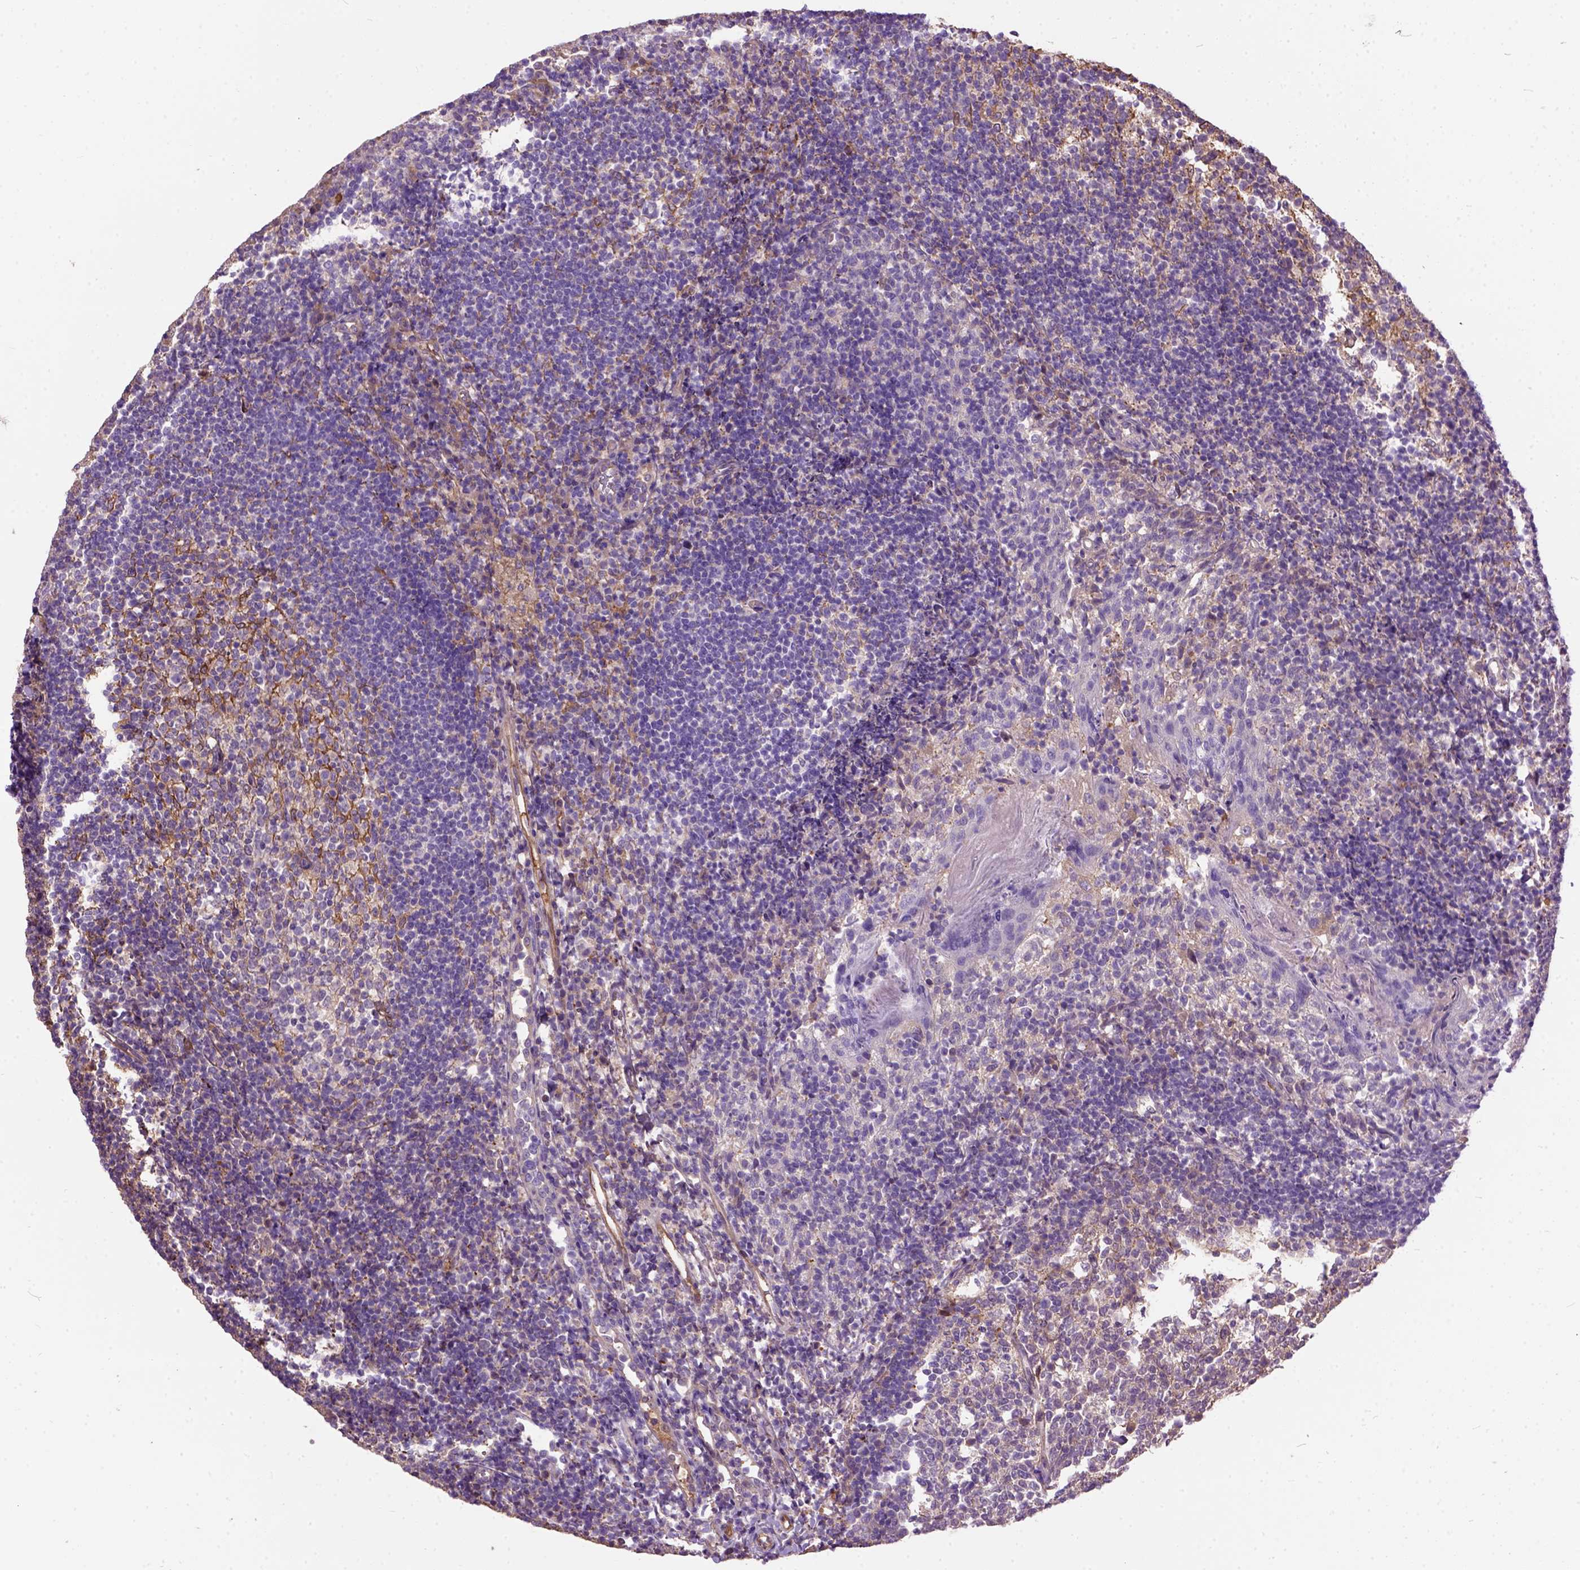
{"staining": {"intensity": "moderate", "quantity": "25%-75%", "location": "cytoplasmic/membranous"}, "tissue": "tonsil", "cell_type": "Germinal center cells", "image_type": "normal", "snomed": [{"axis": "morphology", "description": "Normal tissue, NOS"}, {"axis": "topography", "description": "Tonsil"}], "caption": "Tonsil stained with immunohistochemistry (IHC) demonstrates moderate cytoplasmic/membranous staining in about 25%-75% of germinal center cells.", "gene": "SEMA4F", "patient": {"sex": "female", "age": 10}}